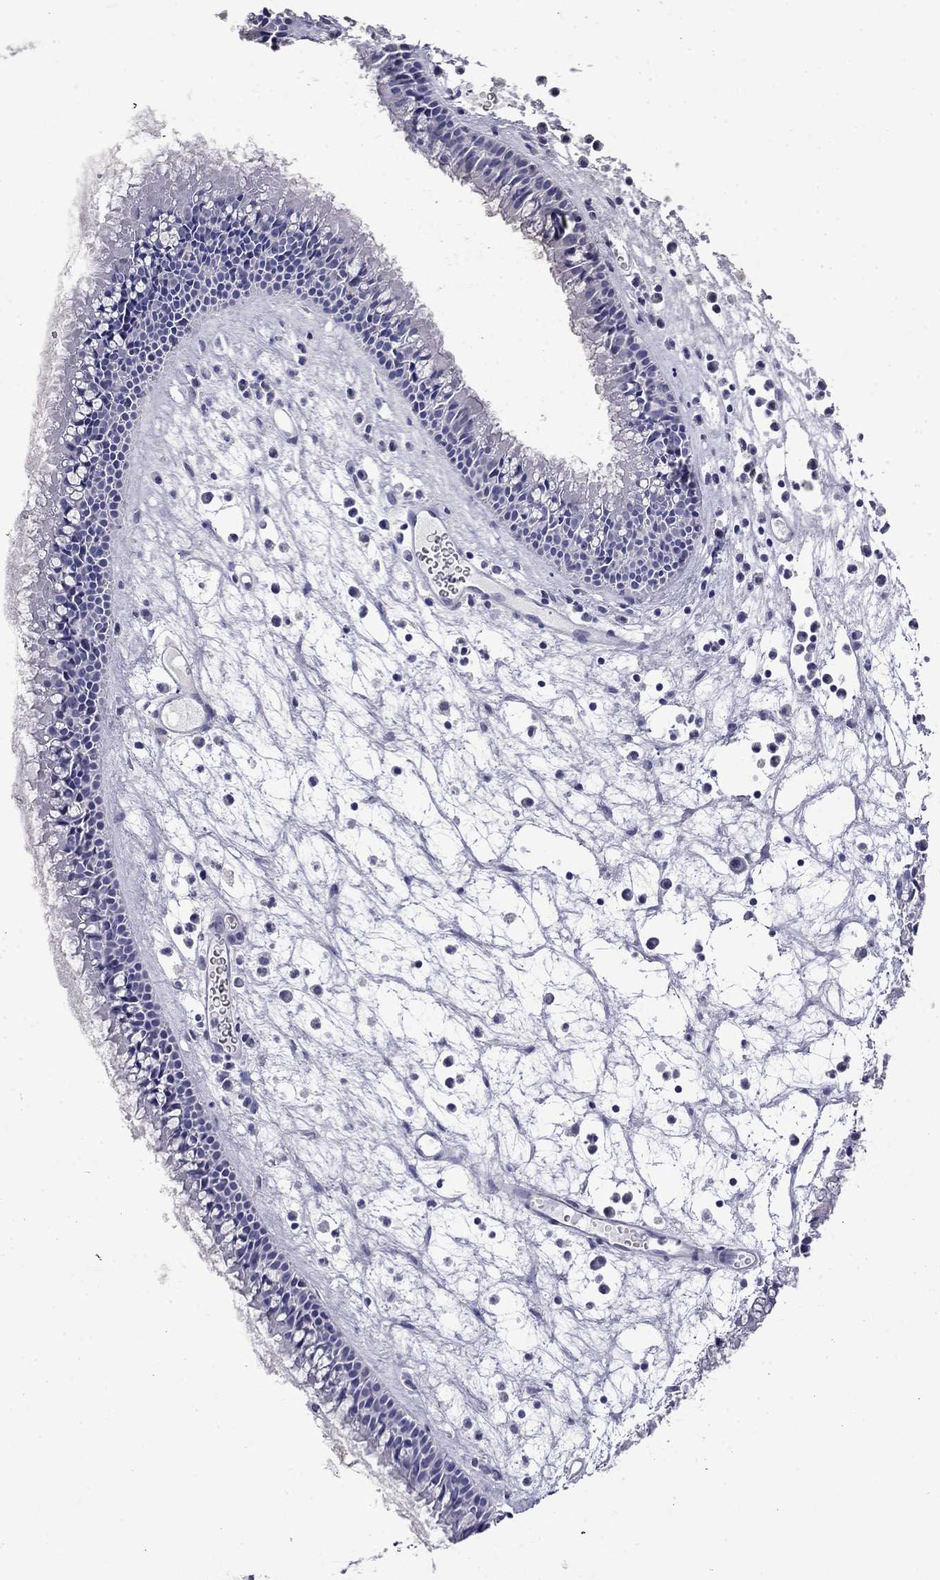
{"staining": {"intensity": "negative", "quantity": "none", "location": "none"}, "tissue": "nasopharynx", "cell_type": "Respiratory epithelial cells", "image_type": "normal", "snomed": [{"axis": "morphology", "description": "Normal tissue, NOS"}, {"axis": "topography", "description": "Nasopharynx"}], "caption": "Immunohistochemistry image of unremarkable nasopharynx: human nasopharynx stained with DAB (3,3'-diaminobenzidine) shows no significant protein staining in respiratory epithelial cells.", "gene": "MYO15A", "patient": {"sex": "female", "age": 47}}